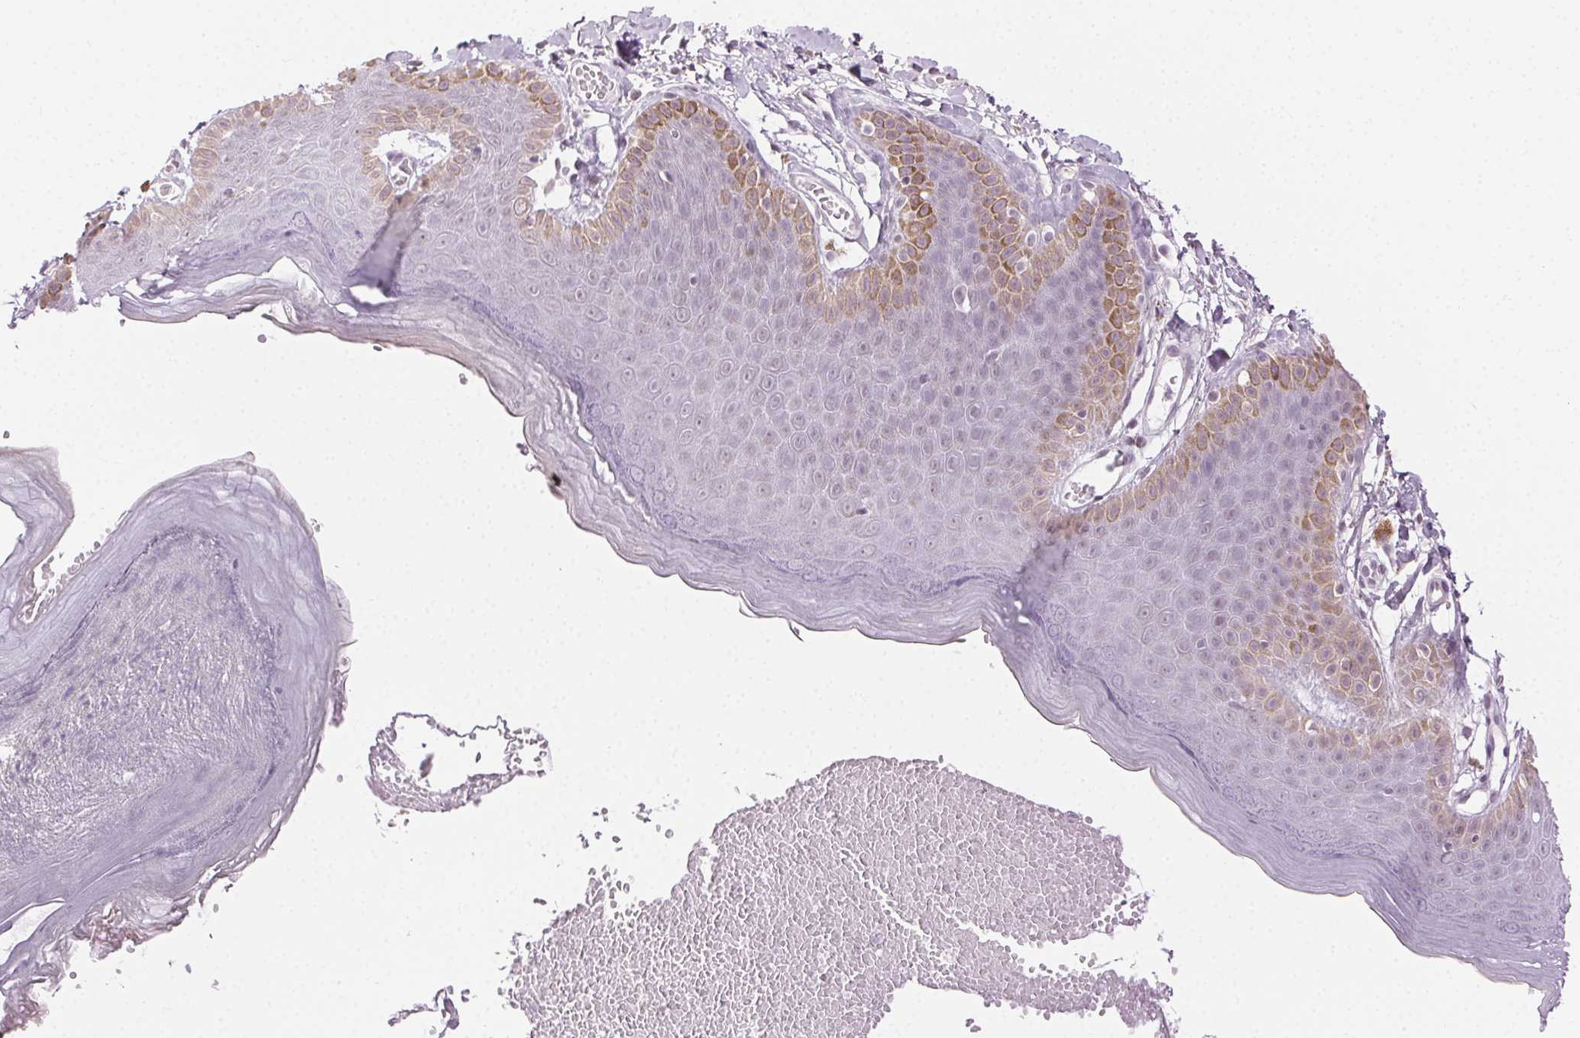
{"staining": {"intensity": "moderate", "quantity": "<25%", "location": "cytoplasmic/membranous"}, "tissue": "skin", "cell_type": "Epidermal cells", "image_type": "normal", "snomed": [{"axis": "morphology", "description": "Normal tissue, NOS"}, {"axis": "topography", "description": "Anal"}], "caption": "IHC (DAB (3,3'-diaminobenzidine)) staining of unremarkable skin shows moderate cytoplasmic/membranous protein positivity in about <25% of epidermal cells.", "gene": "AIF1L", "patient": {"sex": "male", "age": 53}}